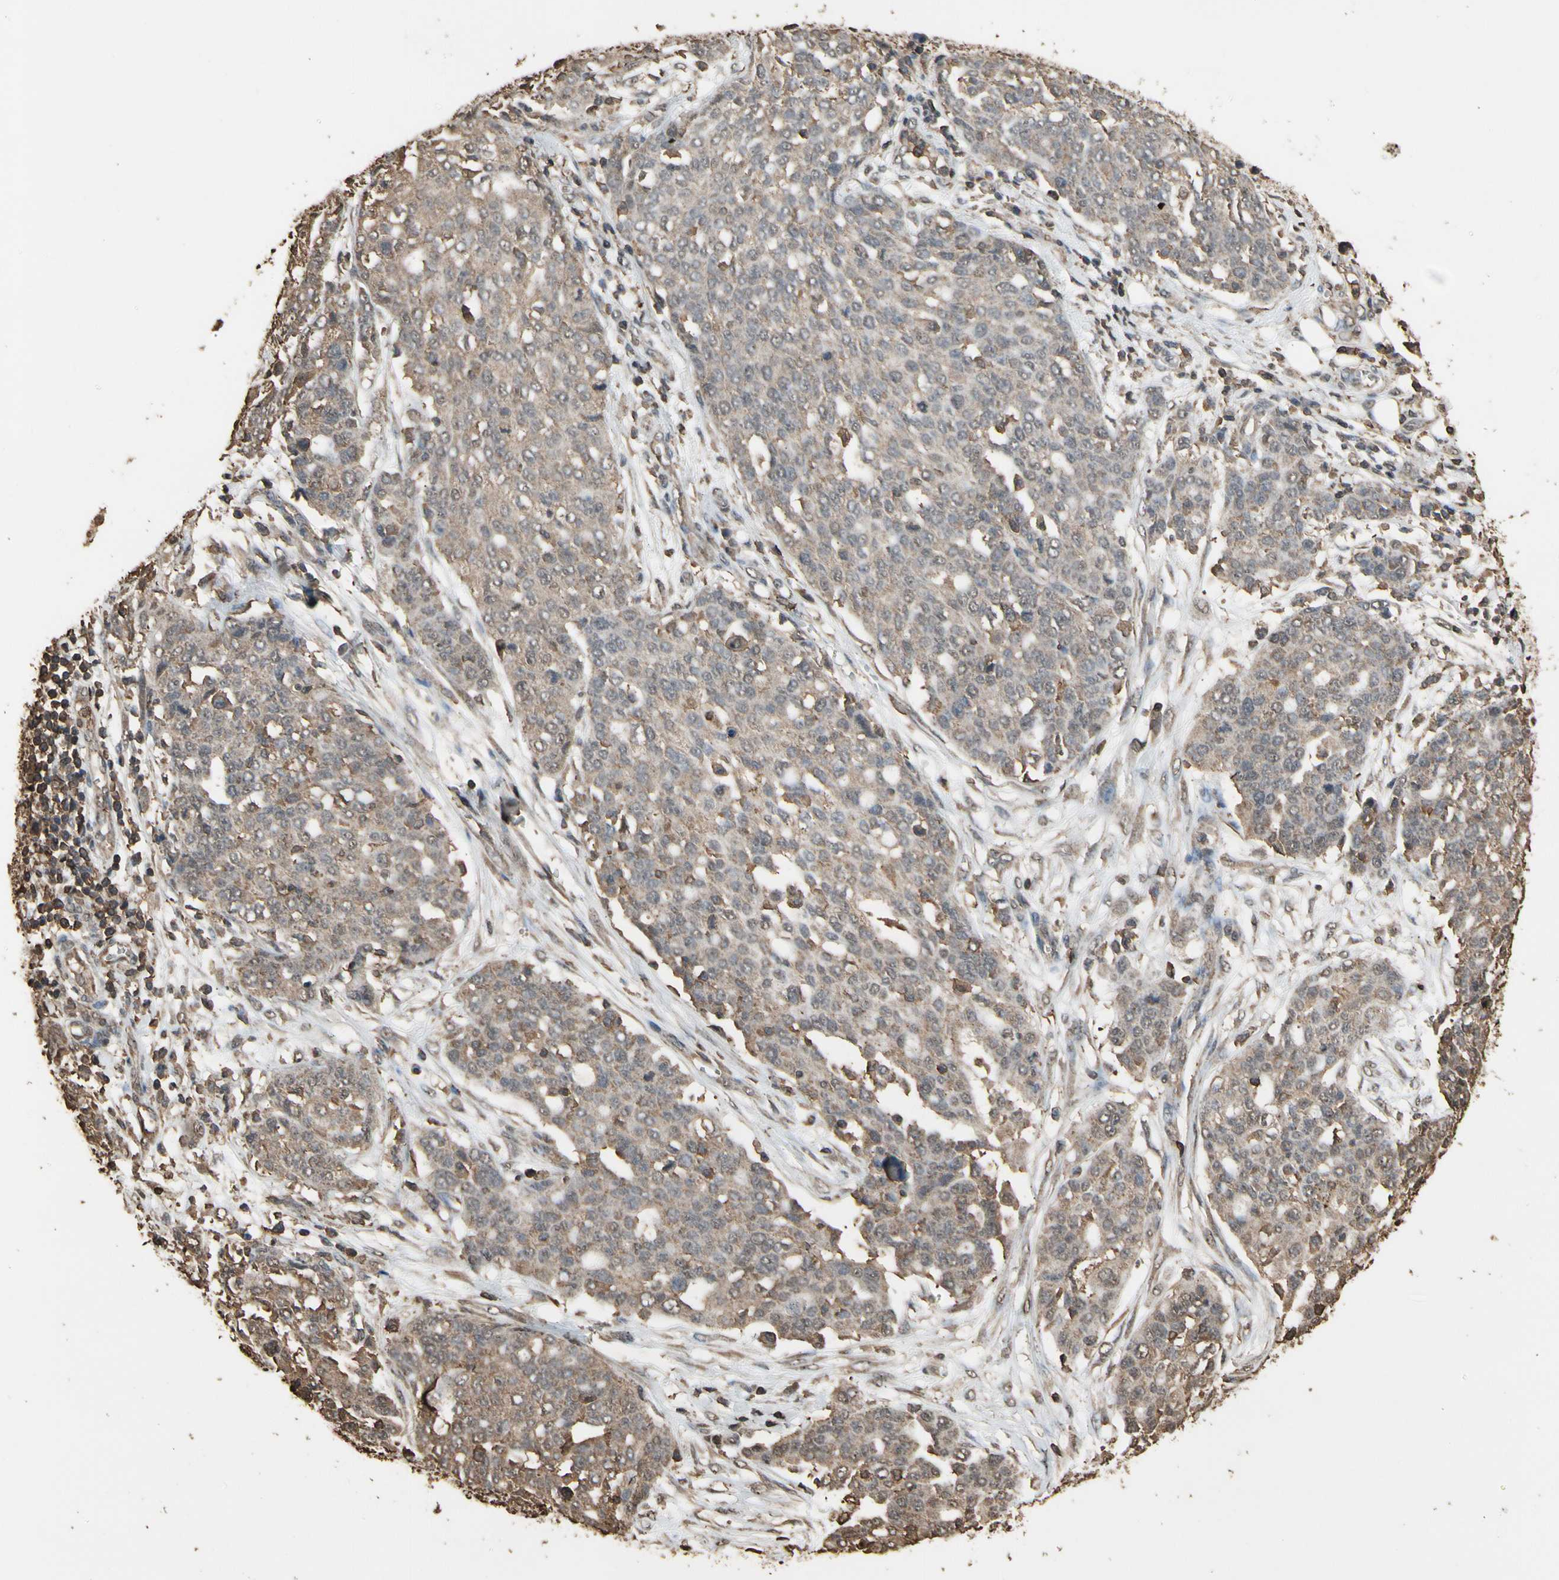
{"staining": {"intensity": "weak", "quantity": ">75%", "location": "cytoplasmic/membranous"}, "tissue": "ovarian cancer", "cell_type": "Tumor cells", "image_type": "cancer", "snomed": [{"axis": "morphology", "description": "Cystadenocarcinoma, serous, NOS"}, {"axis": "topography", "description": "Soft tissue"}, {"axis": "topography", "description": "Ovary"}], "caption": "Ovarian cancer stained with a protein marker exhibits weak staining in tumor cells.", "gene": "TNFSF13B", "patient": {"sex": "female", "age": 57}}